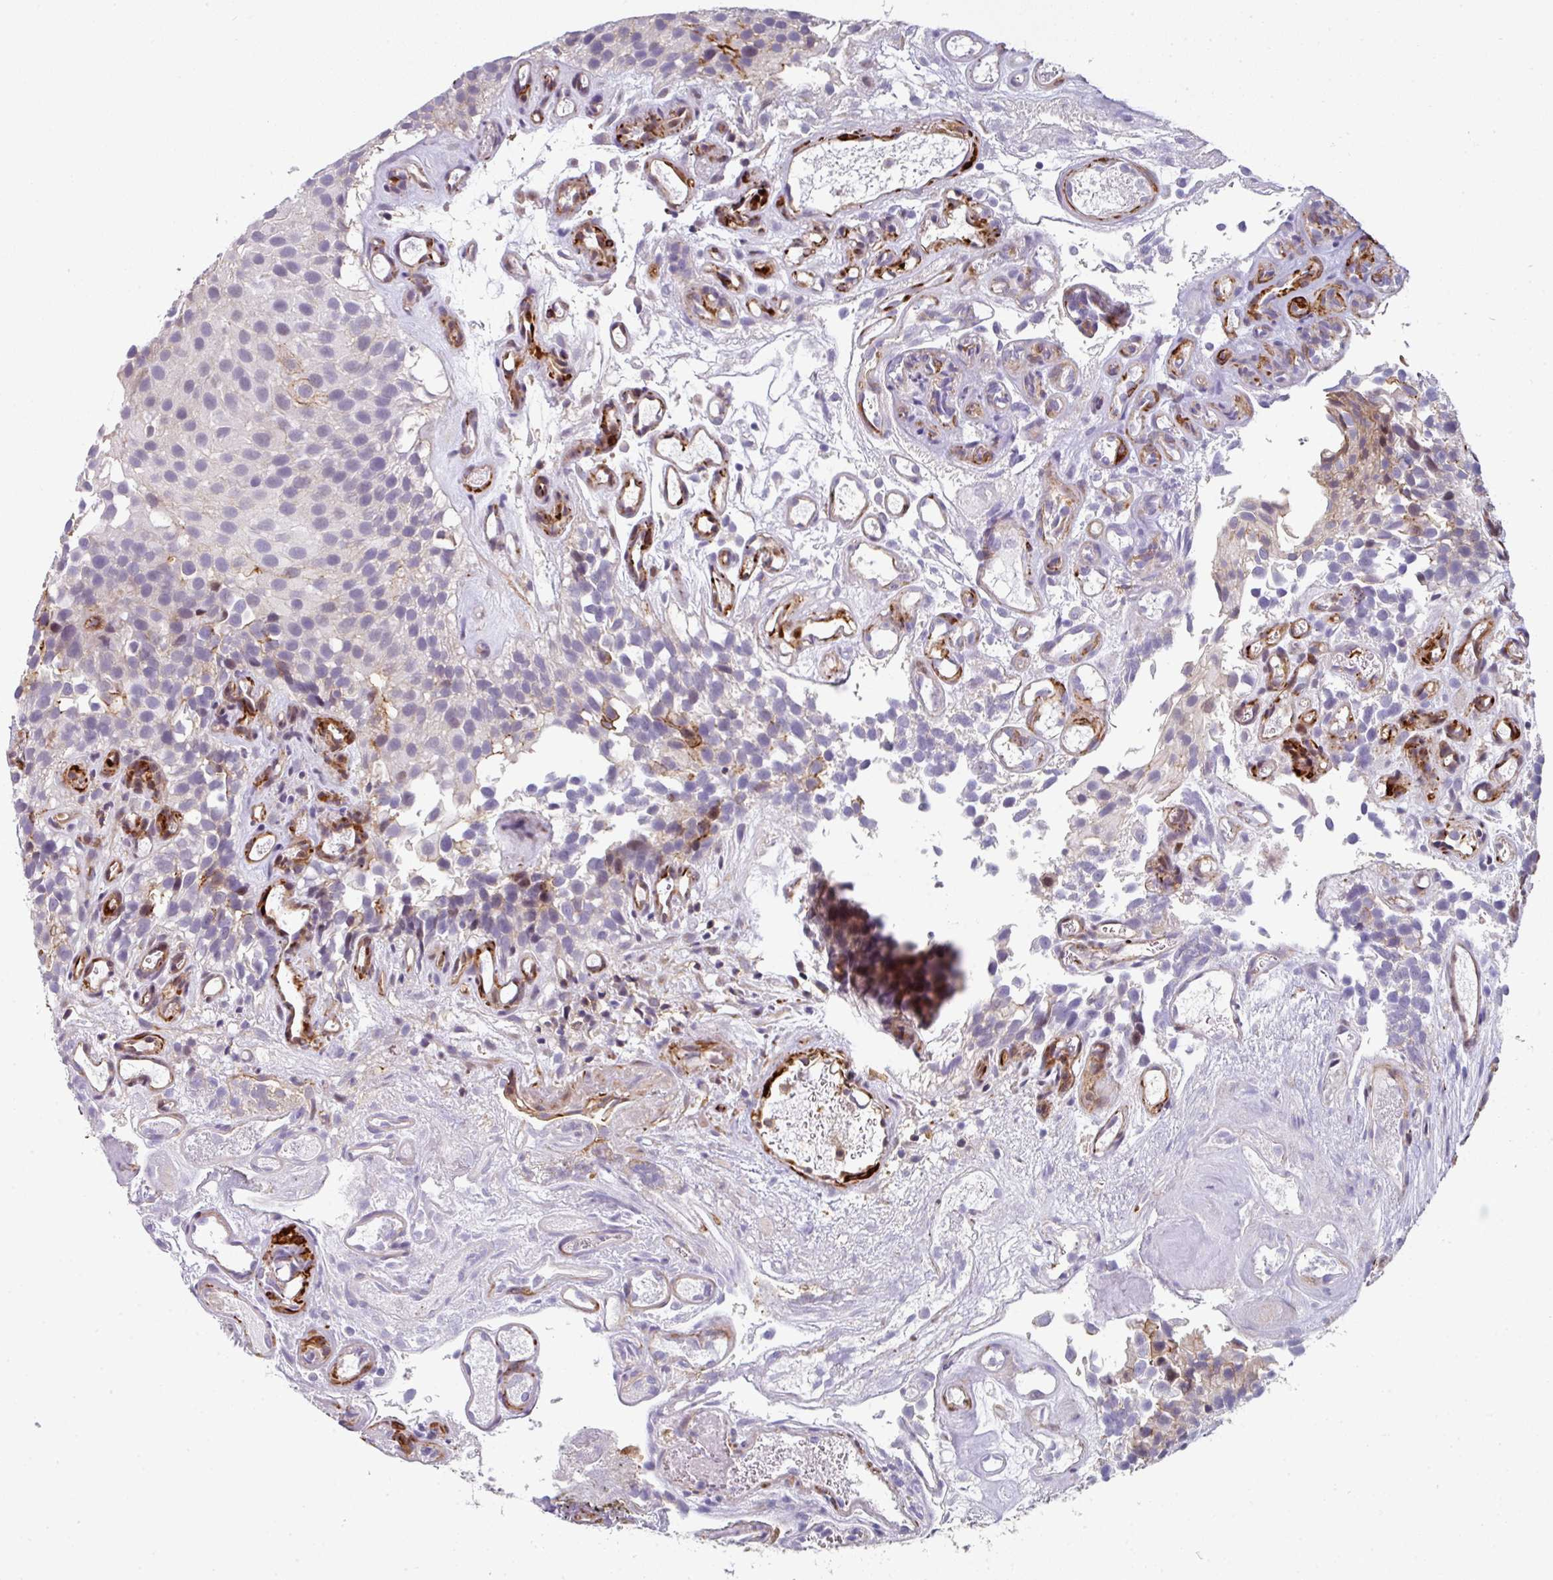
{"staining": {"intensity": "strong", "quantity": "25%-75%", "location": "cytoplasmic/membranous,nuclear"}, "tissue": "urothelial cancer", "cell_type": "Tumor cells", "image_type": "cancer", "snomed": [{"axis": "morphology", "description": "Urothelial carcinoma, NOS"}, {"axis": "topography", "description": "Urinary bladder"}], "caption": "DAB (3,3'-diaminobenzidine) immunohistochemical staining of human transitional cell carcinoma exhibits strong cytoplasmic/membranous and nuclear protein positivity in approximately 25%-75% of tumor cells.", "gene": "BEND5", "patient": {"sex": "male", "age": 87}}